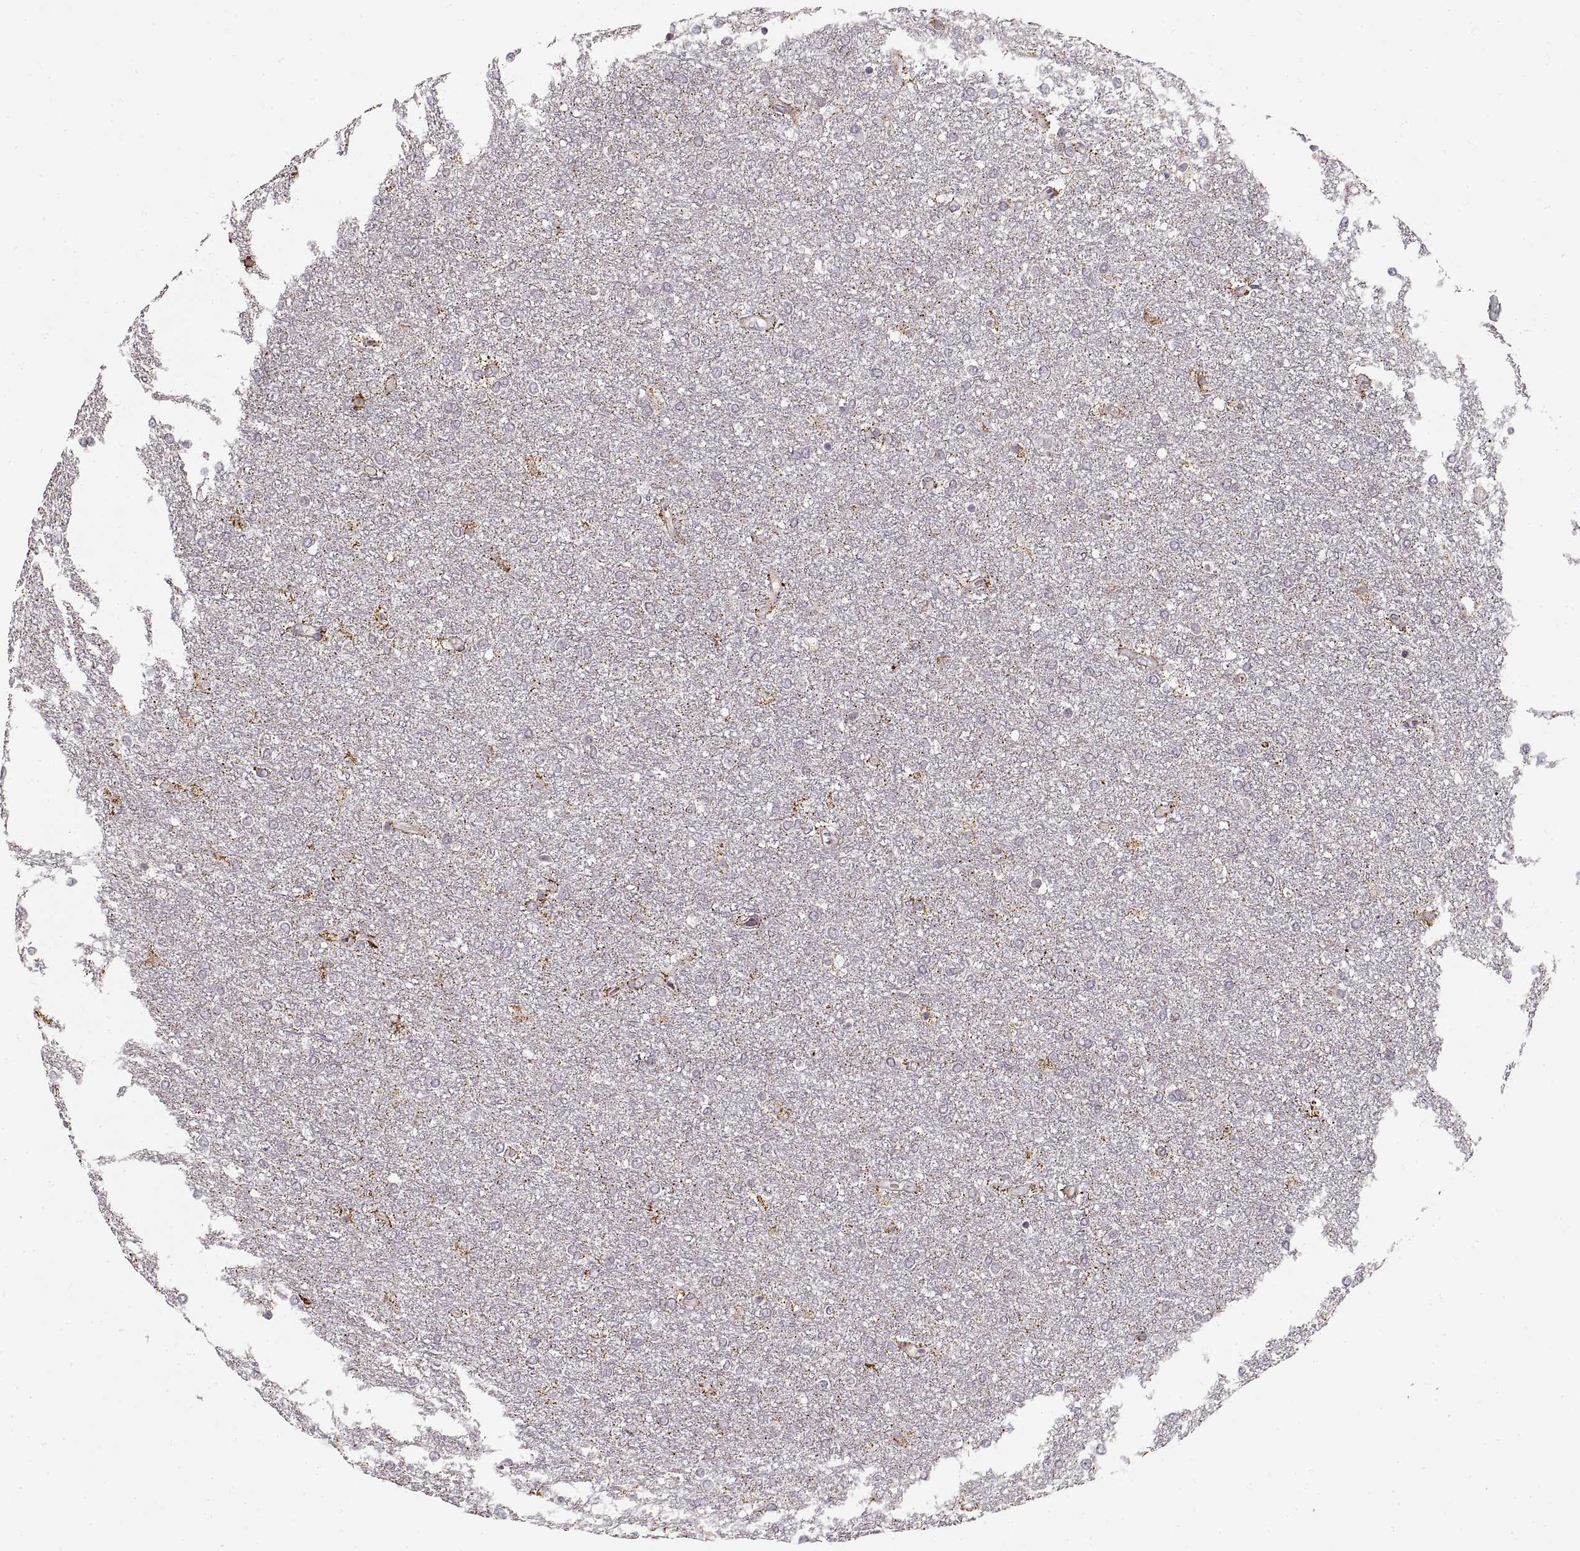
{"staining": {"intensity": "negative", "quantity": "none", "location": "none"}, "tissue": "glioma", "cell_type": "Tumor cells", "image_type": "cancer", "snomed": [{"axis": "morphology", "description": "Glioma, malignant, High grade"}, {"axis": "topography", "description": "Brain"}], "caption": "Image shows no significant protein expression in tumor cells of high-grade glioma (malignant).", "gene": "ASIC3", "patient": {"sex": "female", "age": 61}}